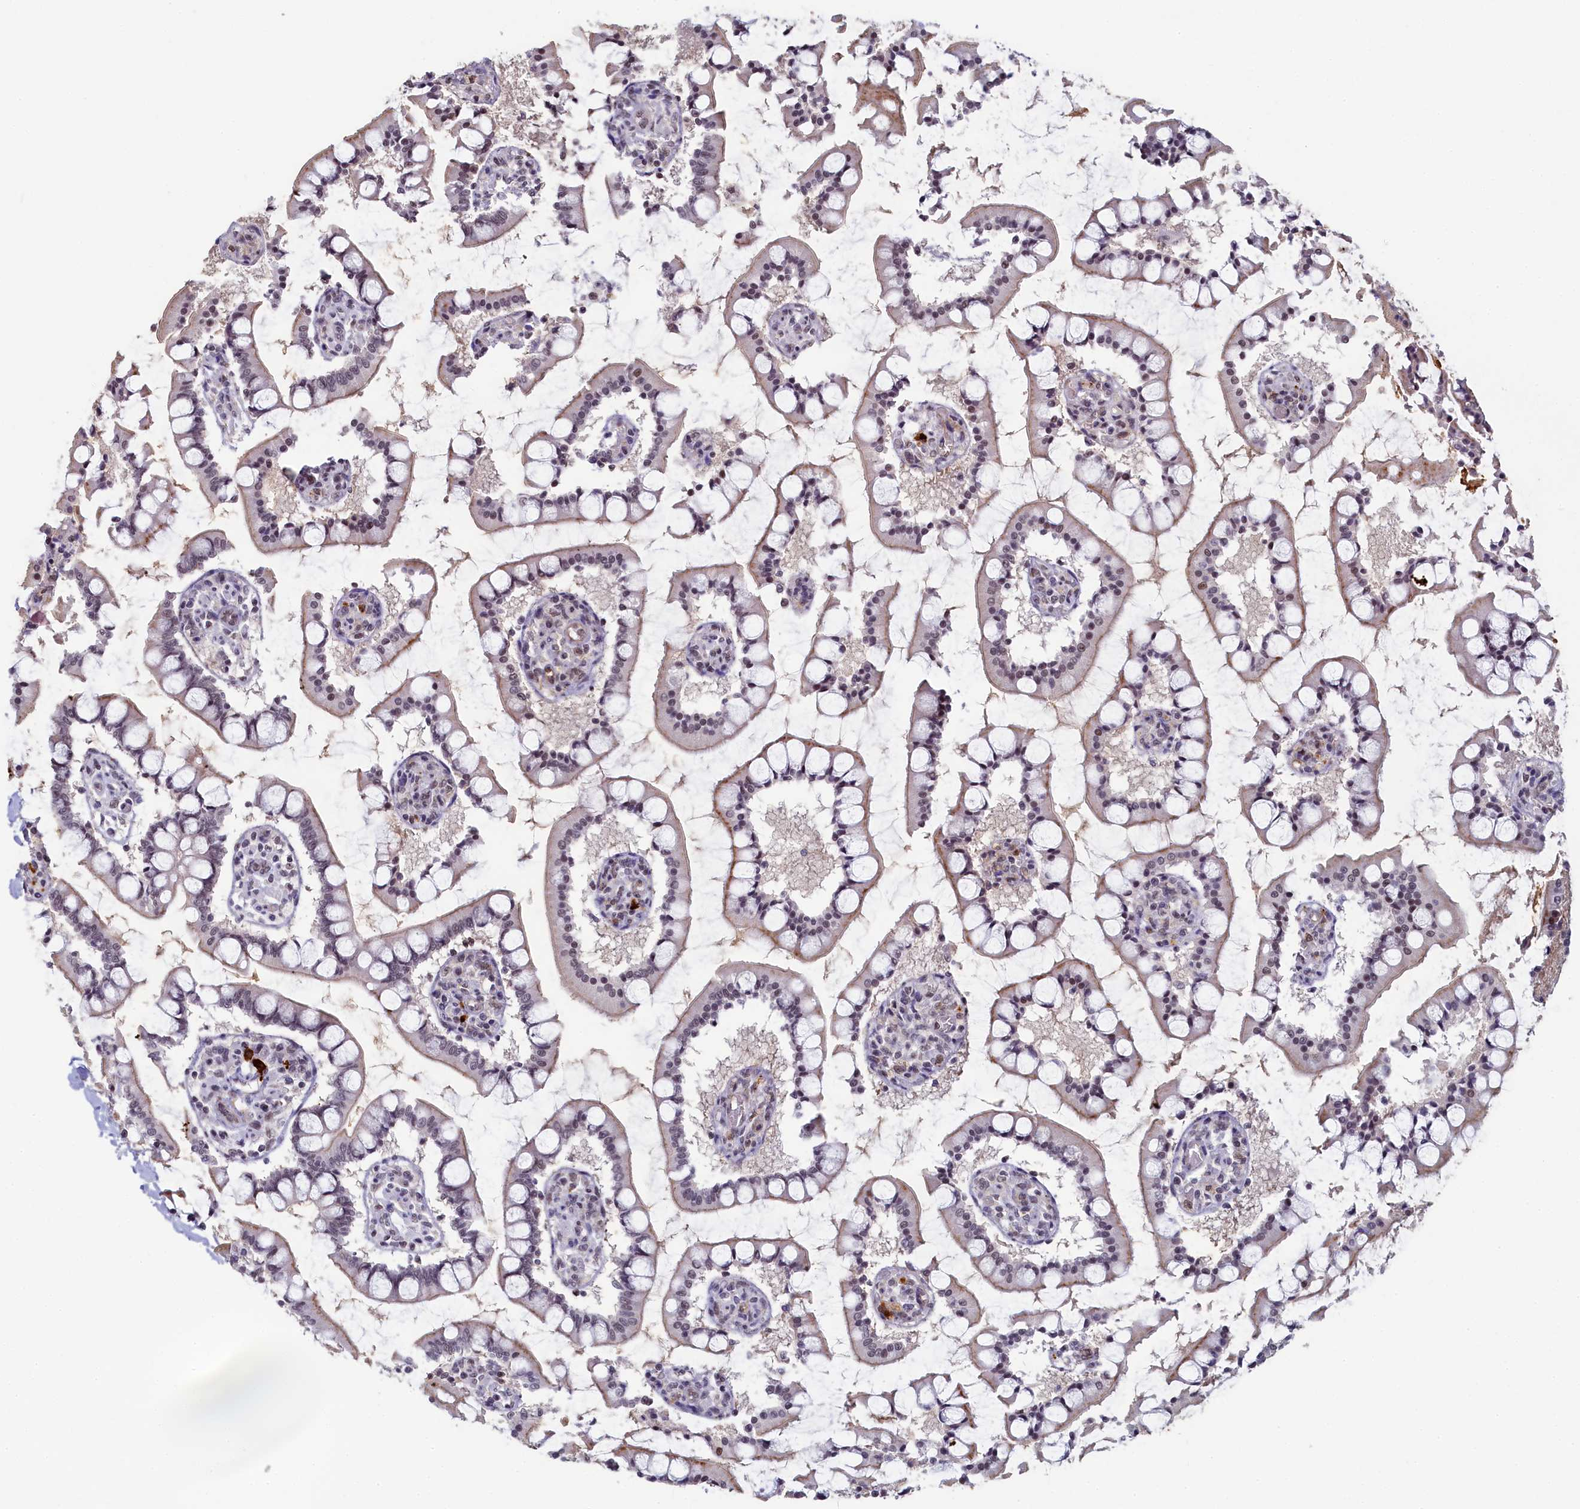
{"staining": {"intensity": "moderate", "quantity": "25%-75%", "location": "nuclear"}, "tissue": "small intestine", "cell_type": "Glandular cells", "image_type": "normal", "snomed": [{"axis": "morphology", "description": "Normal tissue, NOS"}, {"axis": "topography", "description": "Small intestine"}], "caption": "Unremarkable small intestine displays moderate nuclear staining in approximately 25%-75% of glandular cells.", "gene": "INTS14", "patient": {"sex": "male", "age": 52}}